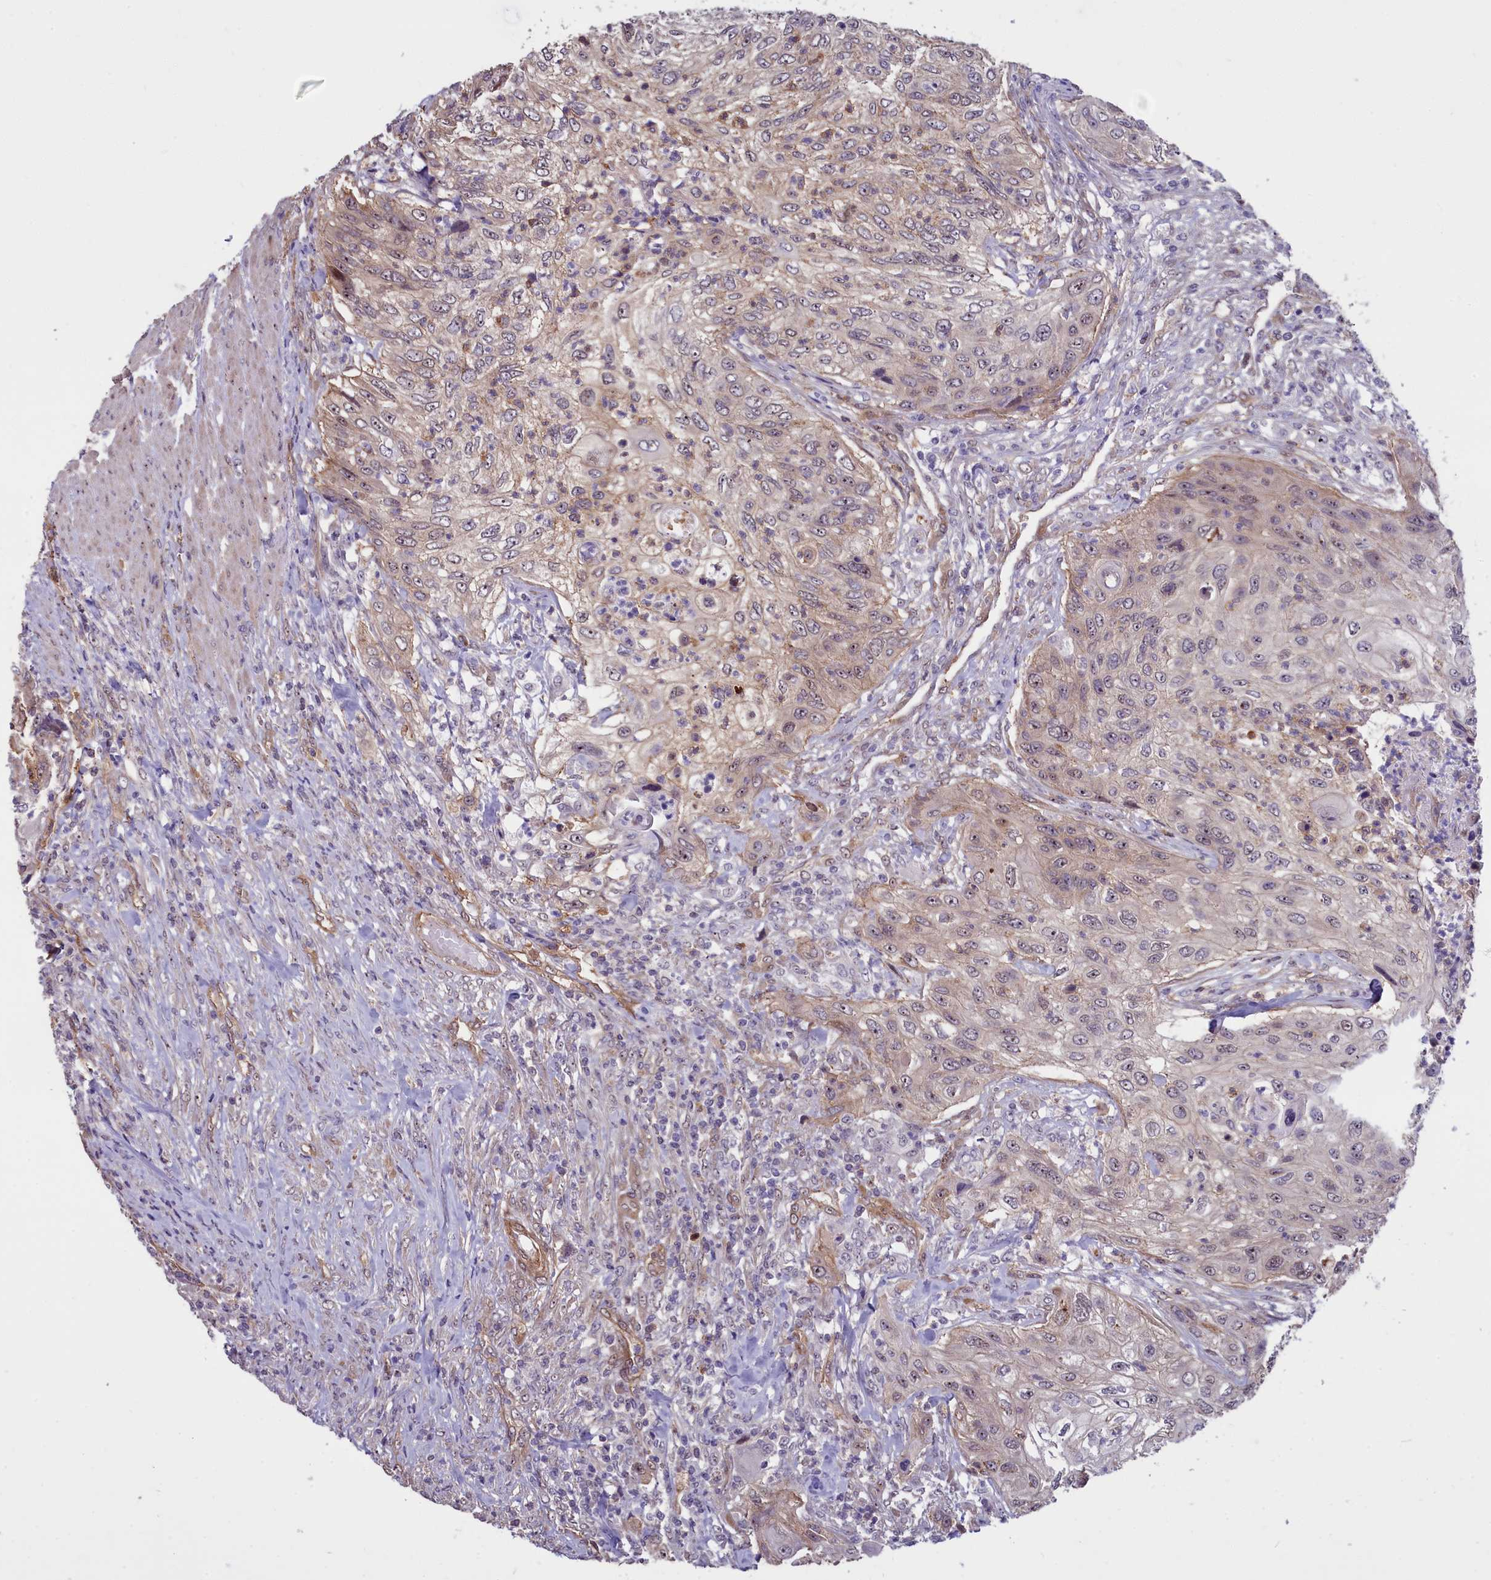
{"staining": {"intensity": "weak", "quantity": "25%-75%", "location": "cytoplasmic/membranous"}, "tissue": "urothelial cancer", "cell_type": "Tumor cells", "image_type": "cancer", "snomed": [{"axis": "morphology", "description": "Urothelial carcinoma, High grade"}, {"axis": "topography", "description": "Urinary bladder"}], "caption": "Protein staining of urothelial cancer tissue demonstrates weak cytoplasmic/membranous positivity in approximately 25%-75% of tumor cells.", "gene": "BCAR1", "patient": {"sex": "female", "age": 60}}